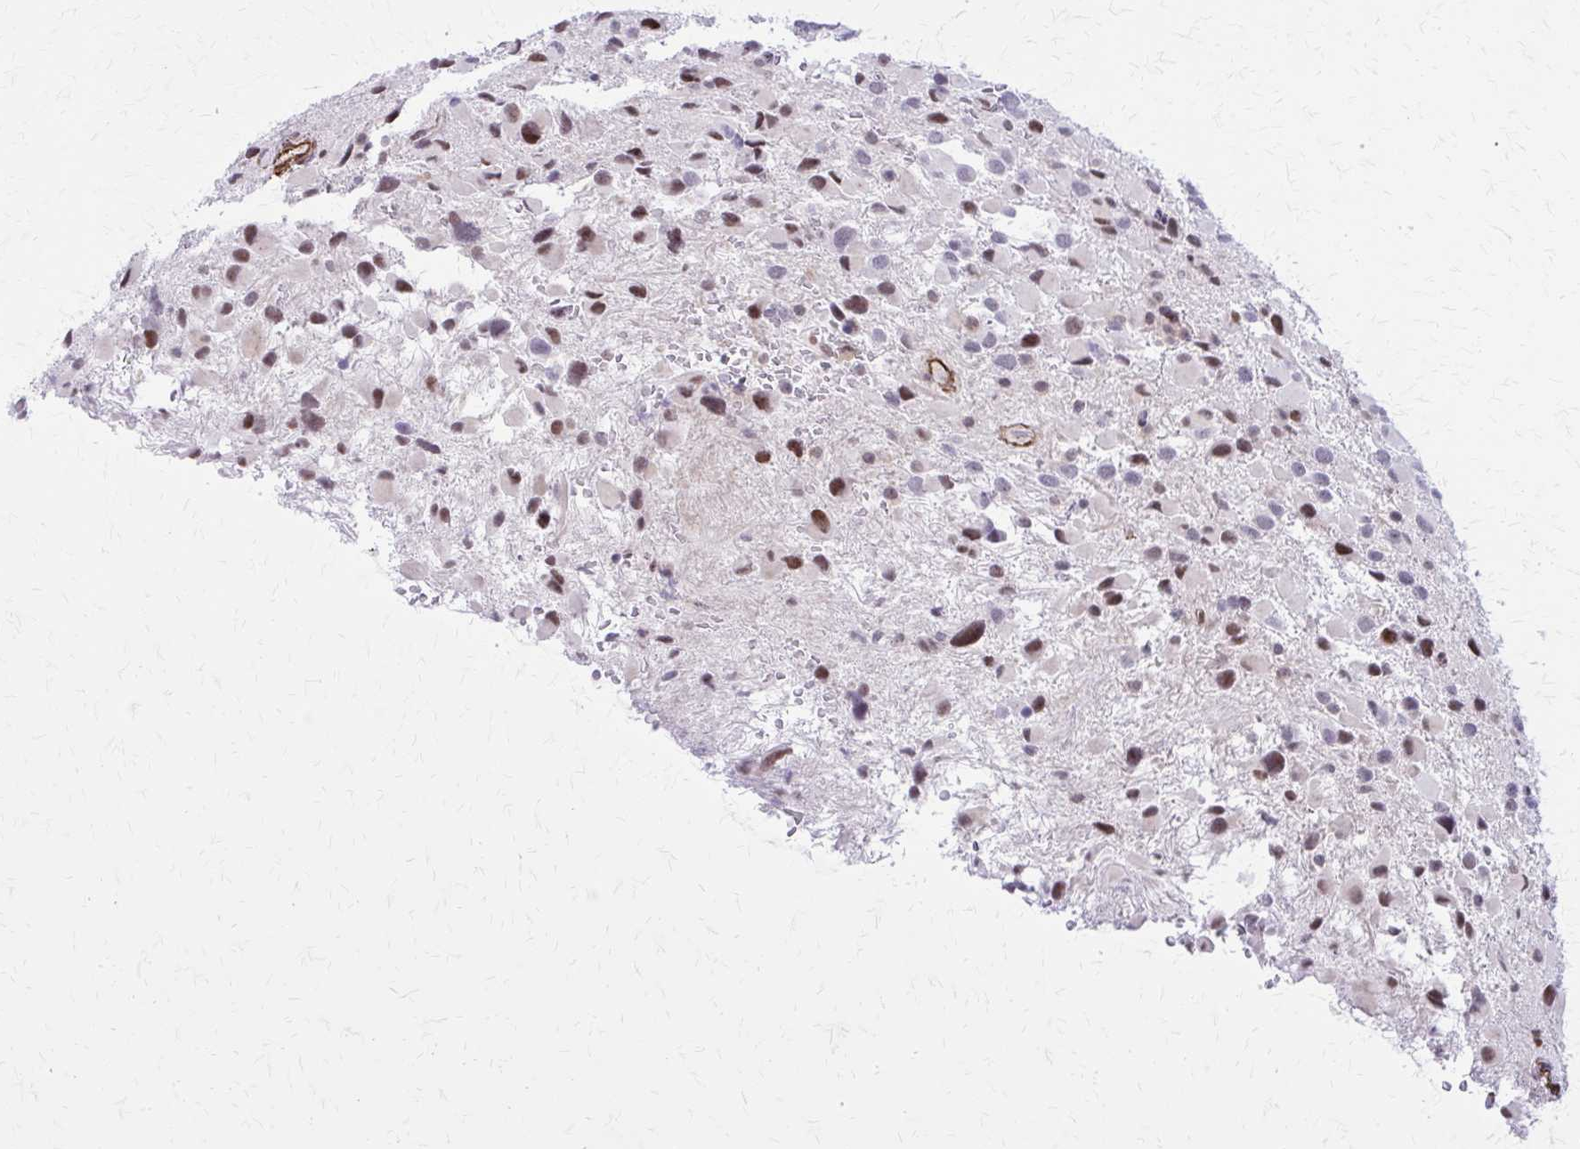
{"staining": {"intensity": "moderate", "quantity": "25%-75%", "location": "nuclear"}, "tissue": "glioma", "cell_type": "Tumor cells", "image_type": "cancer", "snomed": [{"axis": "morphology", "description": "Glioma, malignant, High grade"}, {"axis": "topography", "description": "Brain"}], "caption": "The histopathology image shows a brown stain indicating the presence of a protein in the nuclear of tumor cells in glioma.", "gene": "NRBF2", "patient": {"sex": "female", "age": 40}}